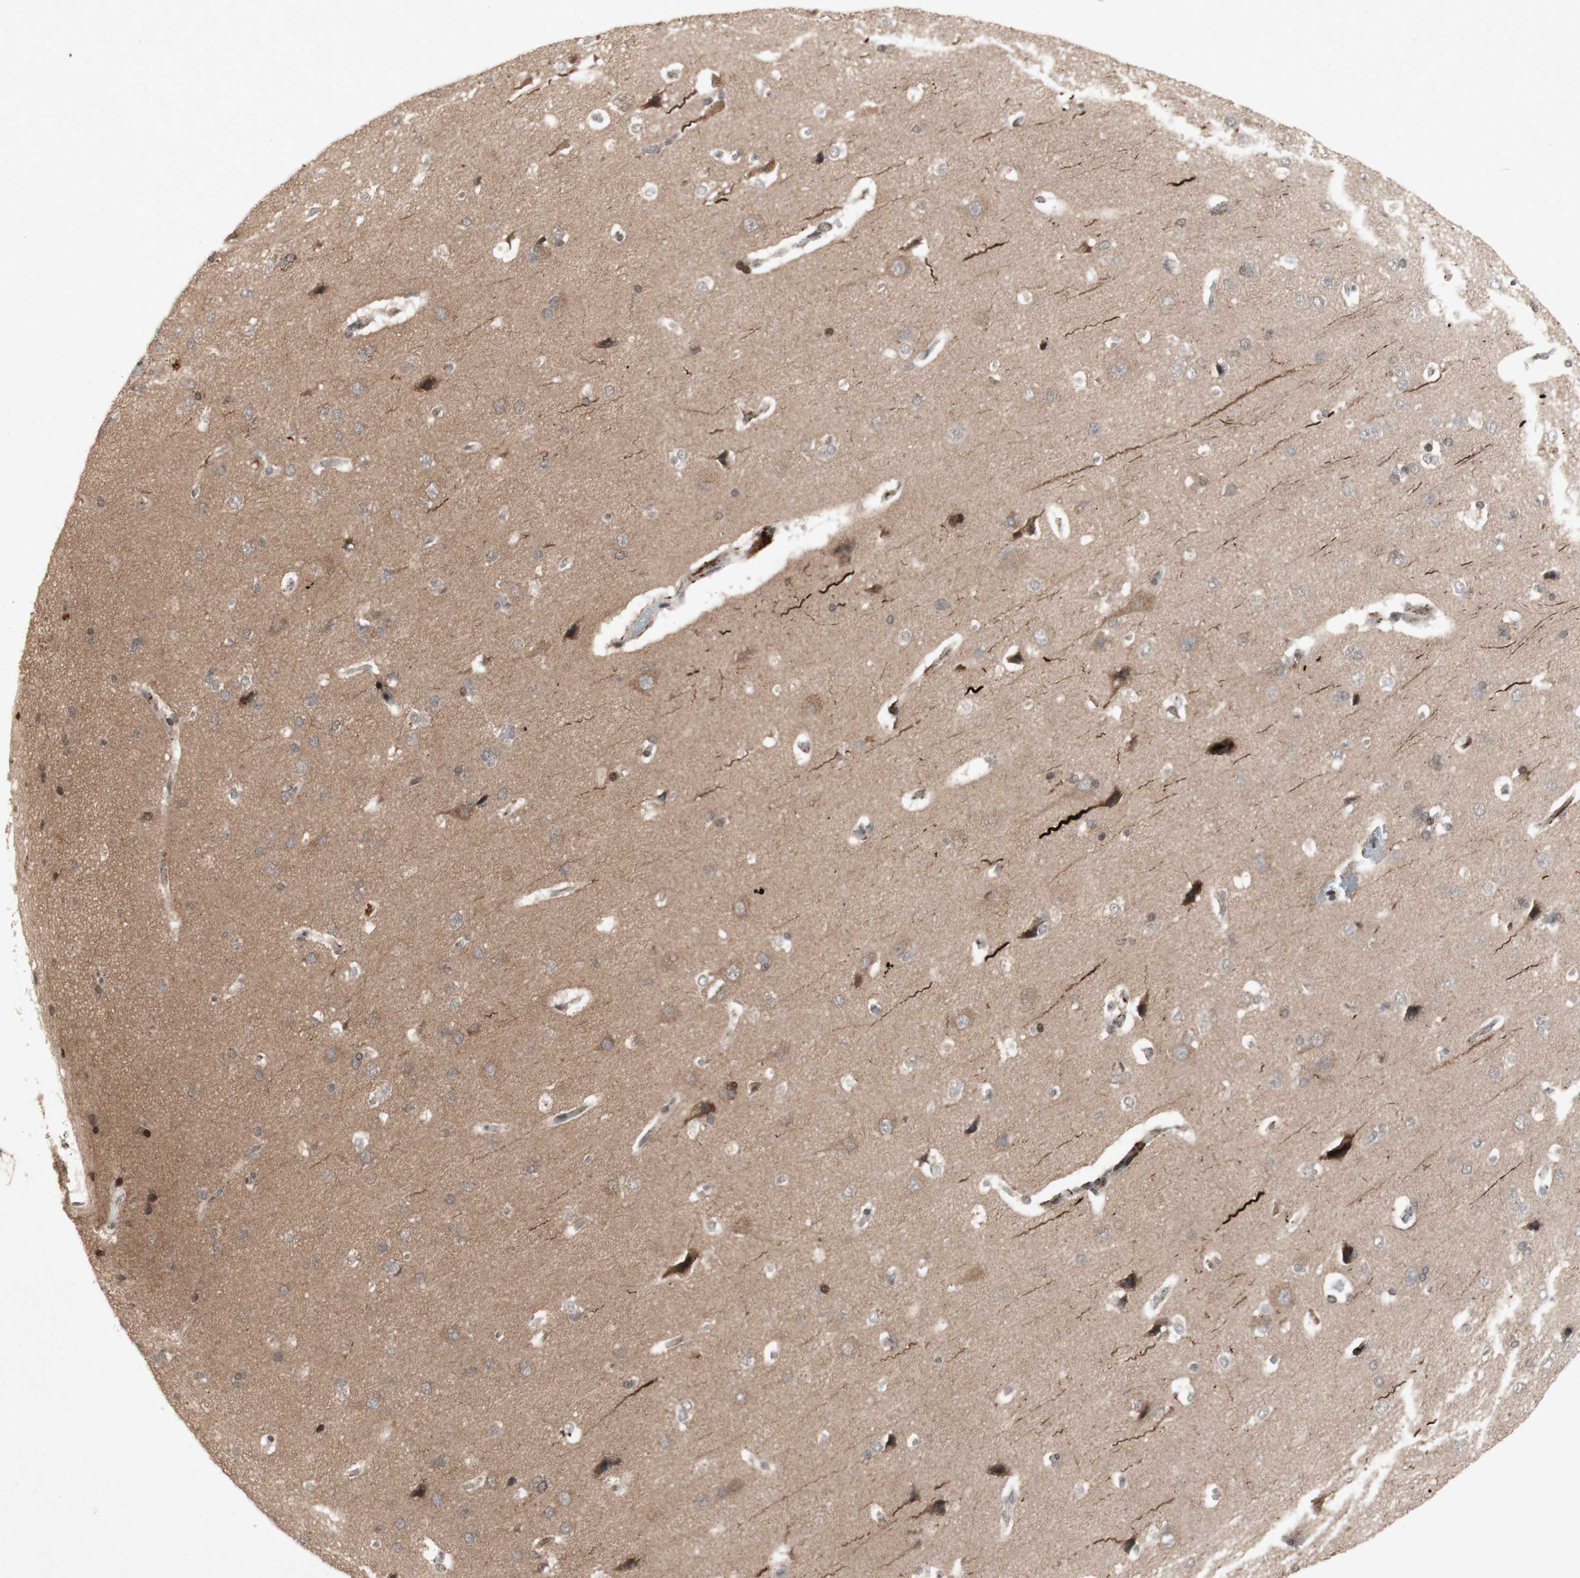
{"staining": {"intensity": "negative", "quantity": "none", "location": "none"}, "tissue": "cerebral cortex", "cell_type": "Endothelial cells", "image_type": "normal", "snomed": [{"axis": "morphology", "description": "Normal tissue, NOS"}, {"axis": "topography", "description": "Cerebral cortex"}], "caption": "Immunohistochemistry photomicrograph of normal cerebral cortex: human cerebral cortex stained with DAB demonstrates no significant protein staining in endothelial cells.", "gene": "PLXNA1", "patient": {"sex": "male", "age": 62}}